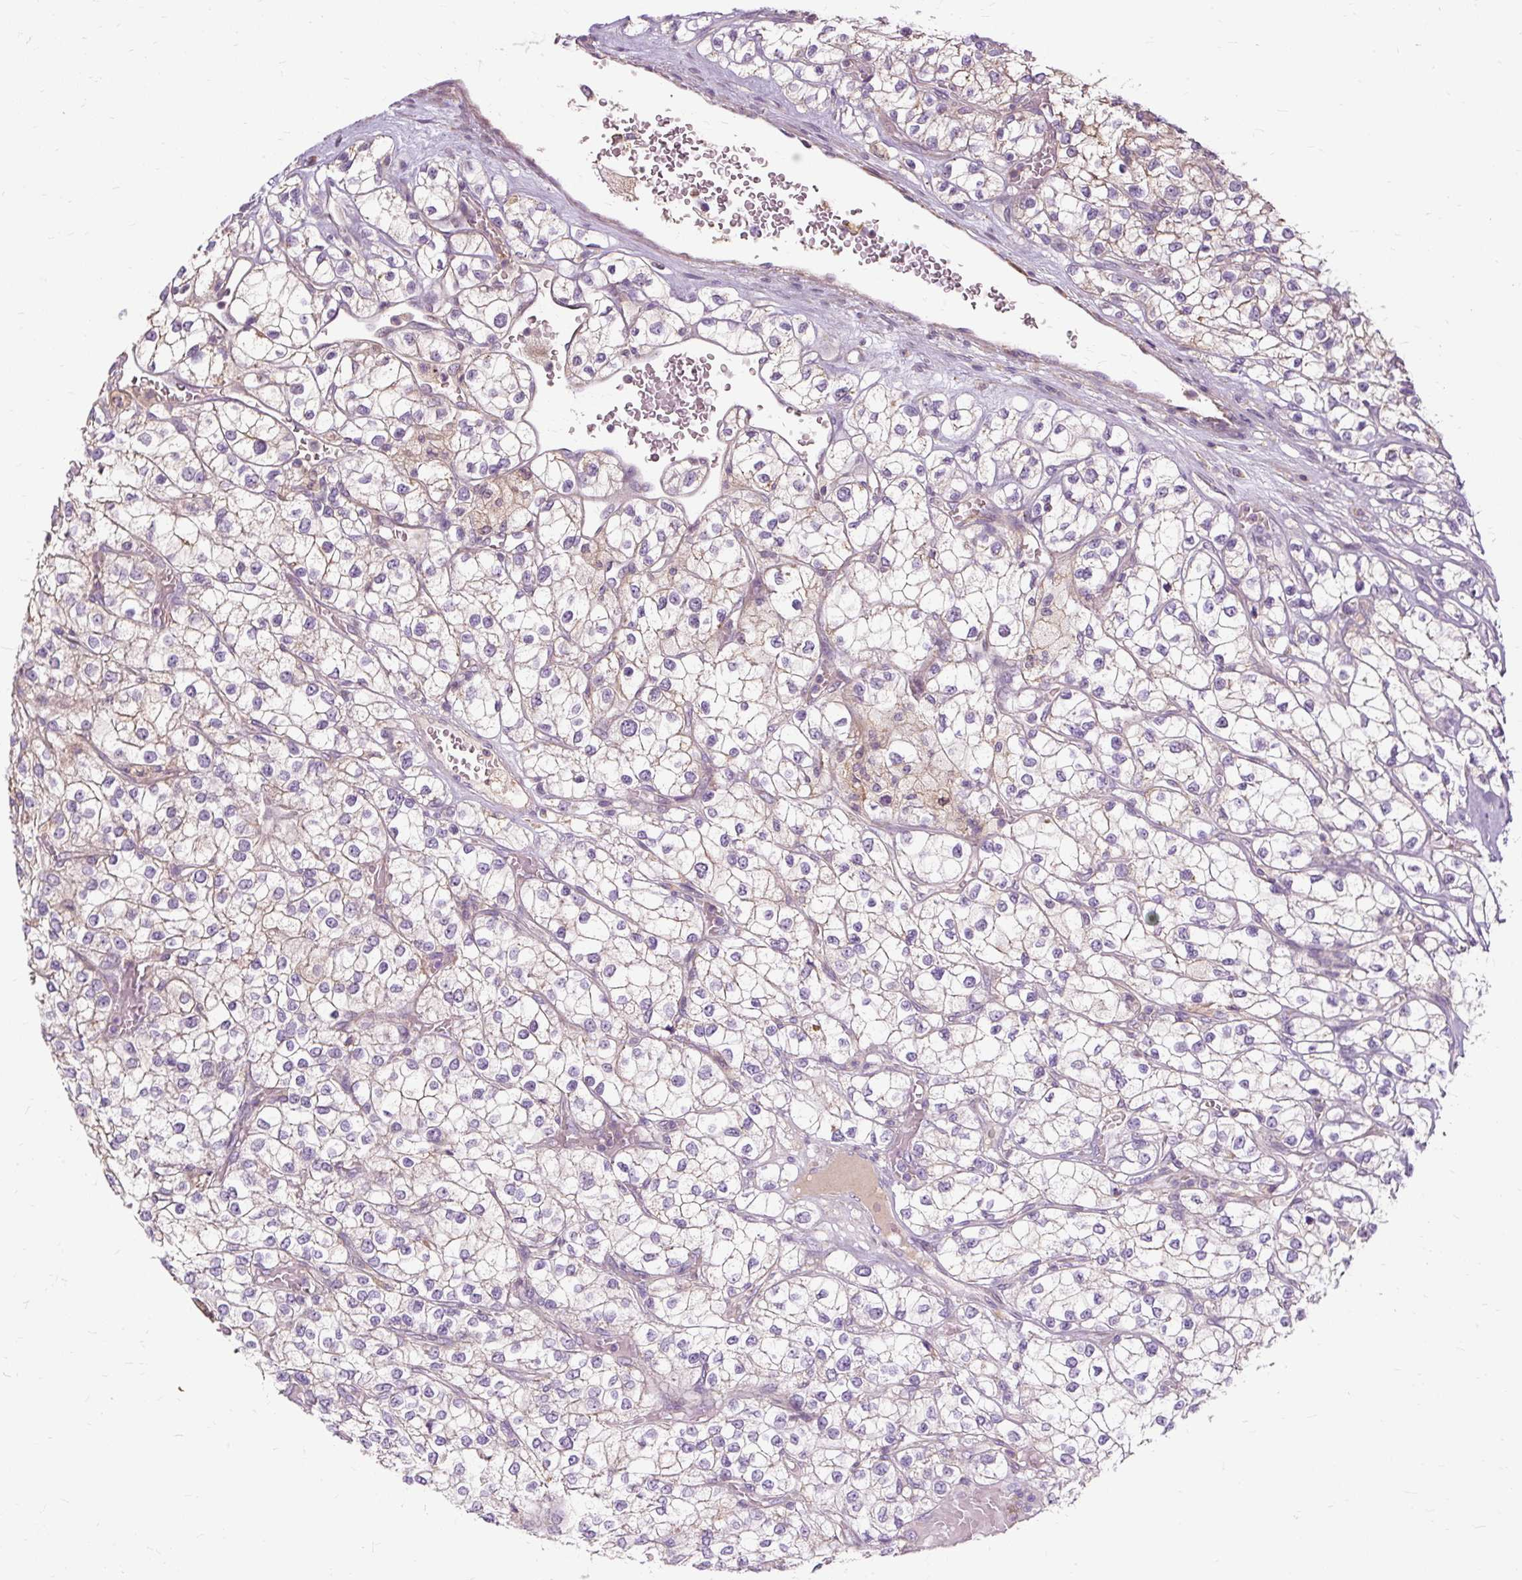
{"staining": {"intensity": "negative", "quantity": "none", "location": "none"}, "tissue": "renal cancer", "cell_type": "Tumor cells", "image_type": "cancer", "snomed": [{"axis": "morphology", "description": "Adenocarcinoma, NOS"}, {"axis": "topography", "description": "Kidney"}], "caption": "Tumor cells show no significant protein staining in adenocarcinoma (renal).", "gene": "TSPAN8", "patient": {"sex": "male", "age": 80}}